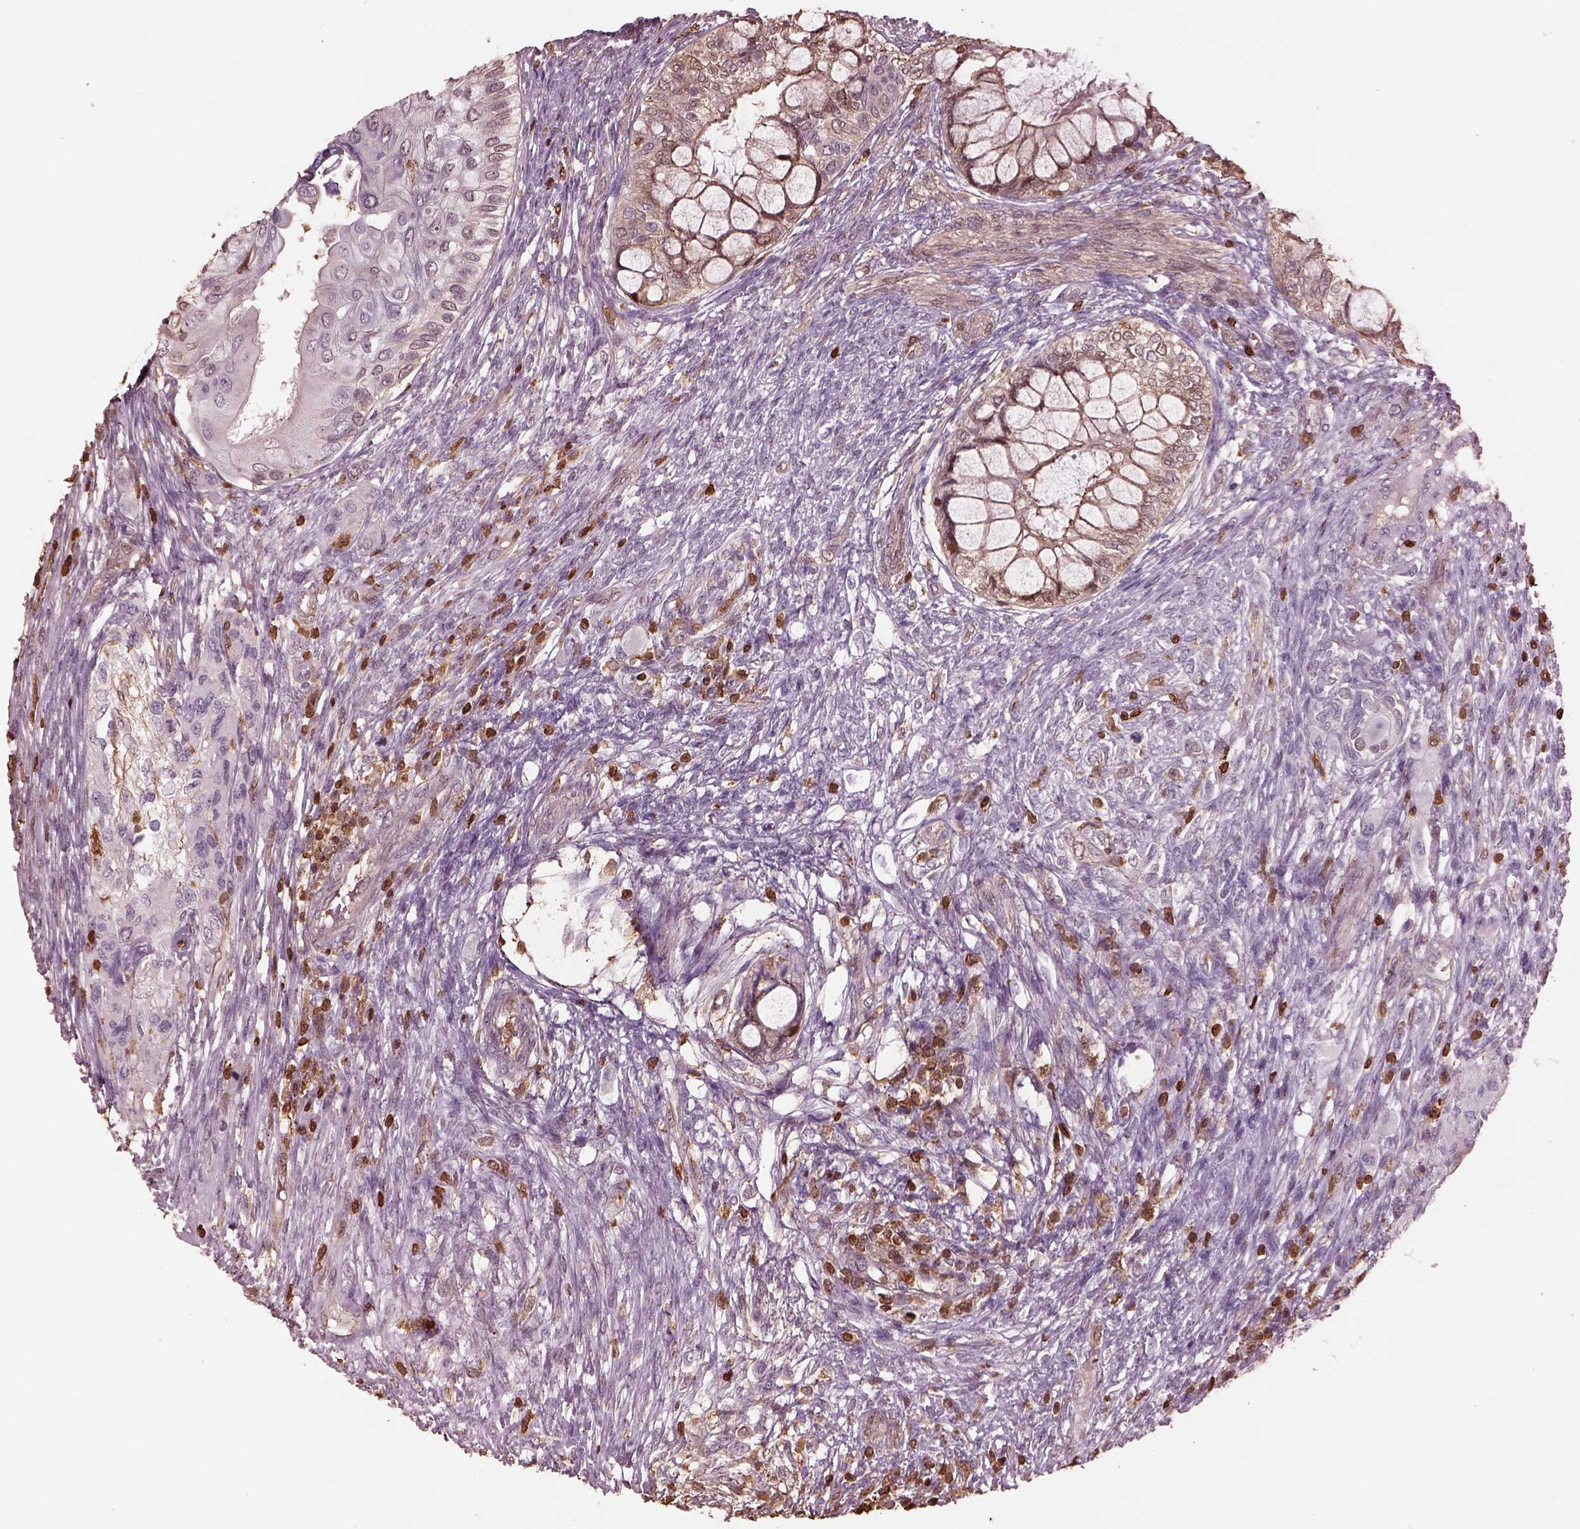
{"staining": {"intensity": "negative", "quantity": "none", "location": "none"}, "tissue": "testis cancer", "cell_type": "Tumor cells", "image_type": "cancer", "snomed": [{"axis": "morphology", "description": "Seminoma, NOS"}, {"axis": "morphology", "description": "Carcinoma, Embryonal, NOS"}, {"axis": "topography", "description": "Testis"}], "caption": "The immunohistochemistry photomicrograph has no significant staining in tumor cells of testis cancer tissue. (DAB (3,3'-diaminobenzidine) immunohistochemistry (IHC) with hematoxylin counter stain).", "gene": "IL31RA", "patient": {"sex": "male", "age": 41}}